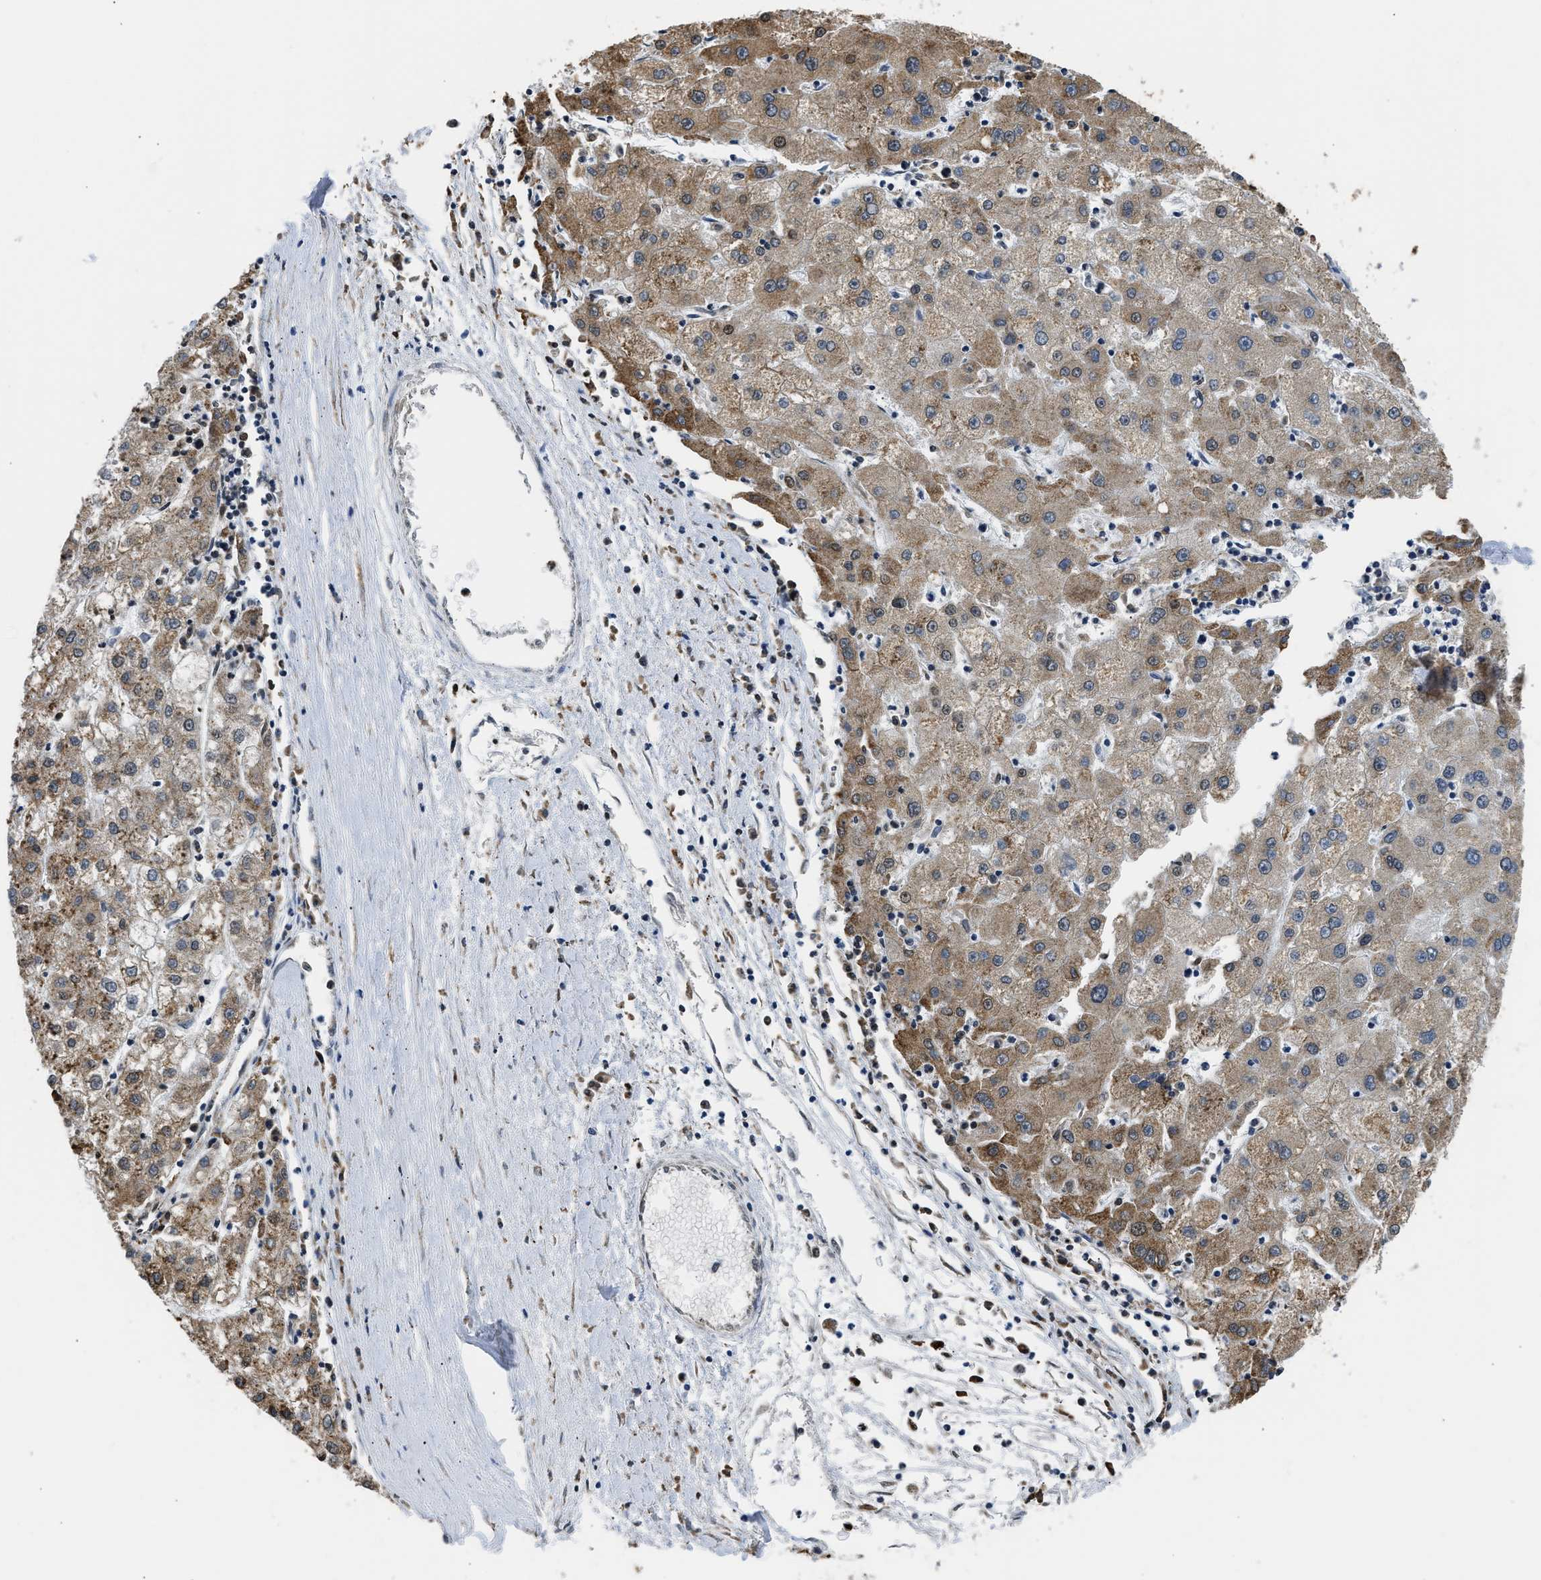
{"staining": {"intensity": "moderate", "quantity": ">75%", "location": "cytoplasmic/membranous"}, "tissue": "liver cancer", "cell_type": "Tumor cells", "image_type": "cancer", "snomed": [{"axis": "morphology", "description": "Carcinoma, Hepatocellular, NOS"}, {"axis": "topography", "description": "Liver"}], "caption": "Human hepatocellular carcinoma (liver) stained for a protein (brown) exhibits moderate cytoplasmic/membranous positive staining in approximately >75% of tumor cells.", "gene": "CYCS", "patient": {"sex": "male", "age": 72}}